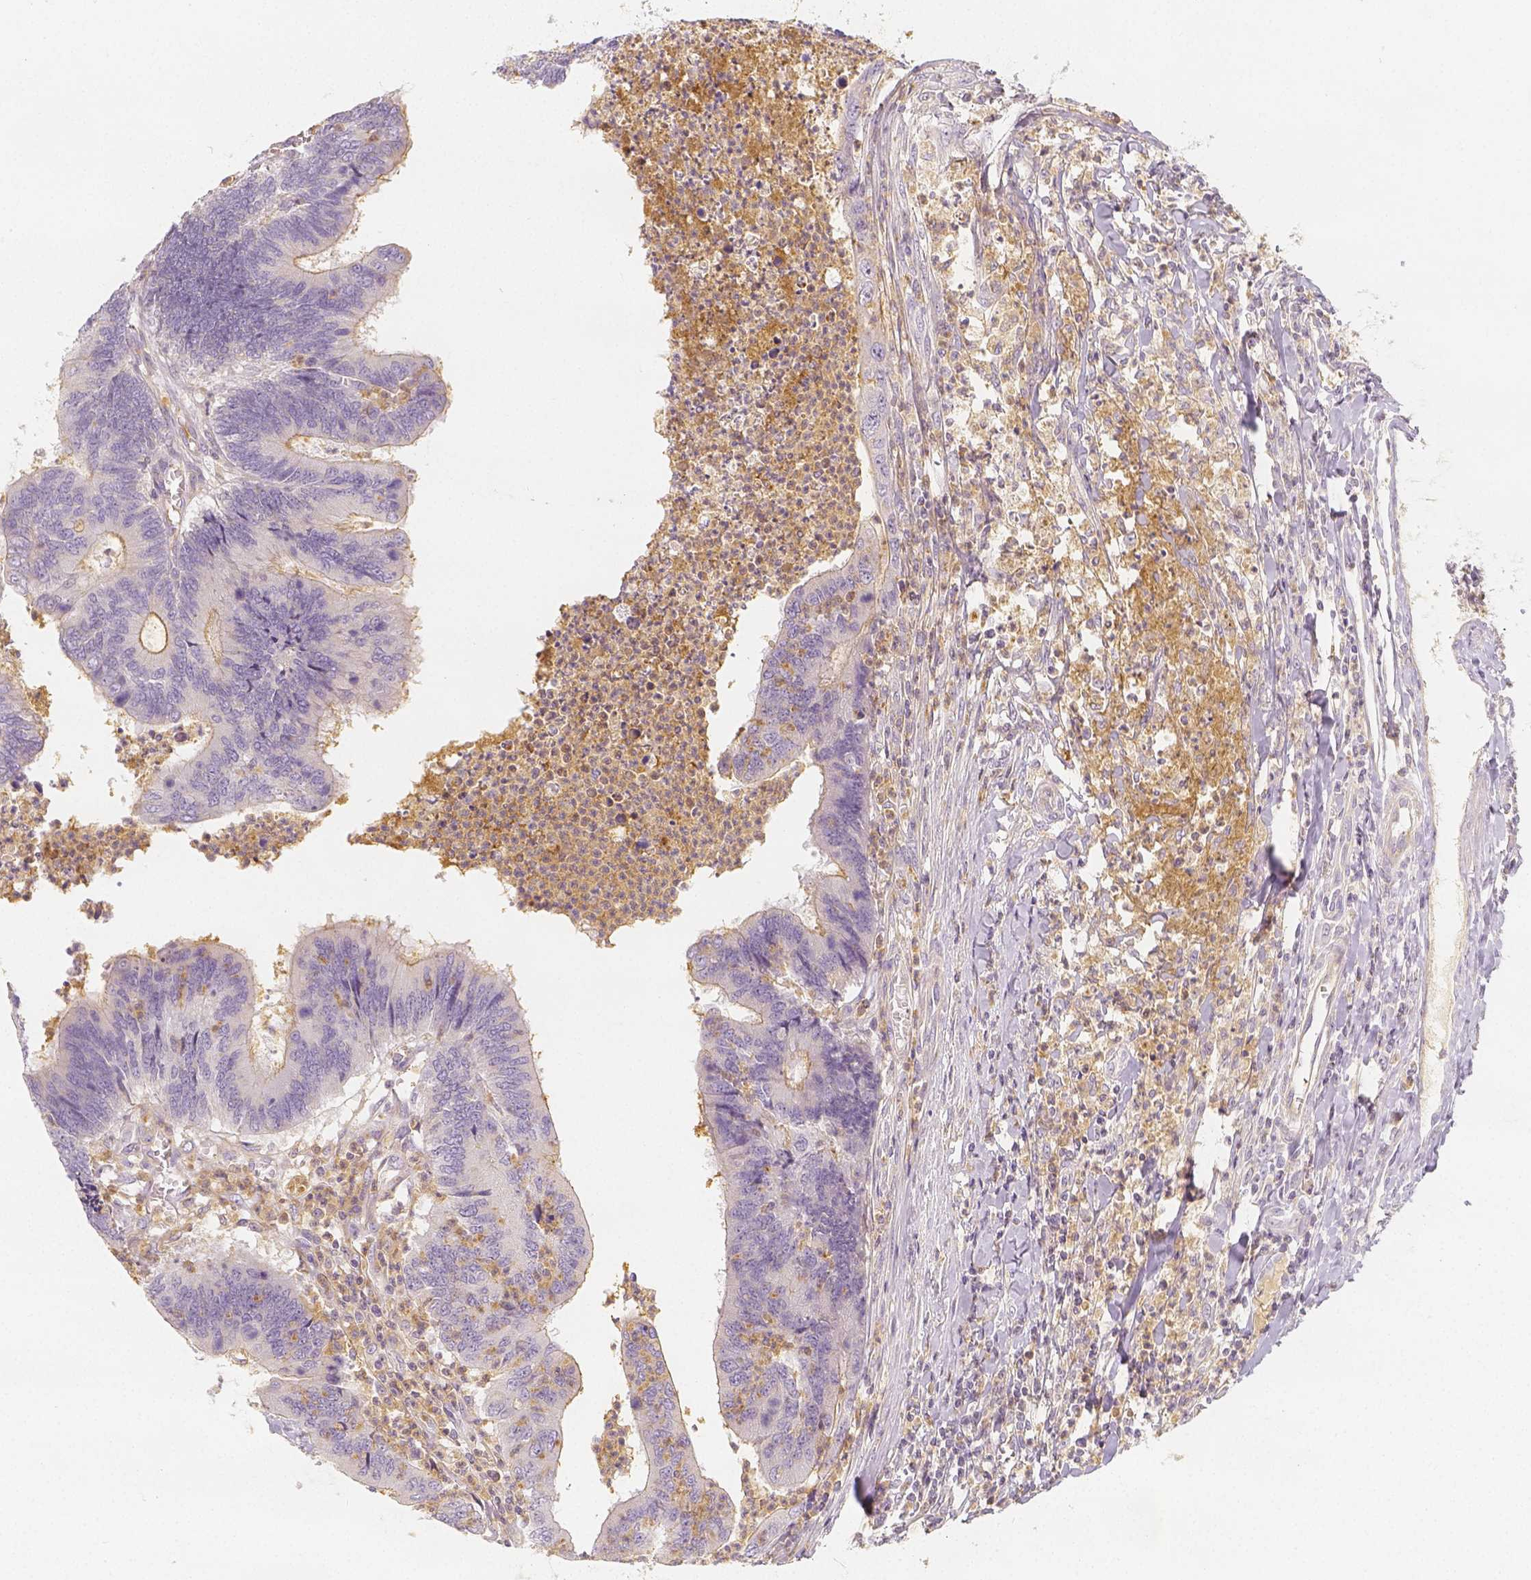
{"staining": {"intensity": "negative", "quantity": "none", "location": "none"}, "tissue": "colorectal cancer", "cell_type": "Tumor cells", "image_type": "cancer", "snomed": [{"axis": "morphology", "description": "Adenocarcinoma, NOS"}, {"axis": "topography", "description": "Colon"}], "caption": "This is an immunohistochemistry (IHC) micrograph of adenocarcinoma (colorectal). There is no staining in tumor cells.", "gene": "PTPRJ", "patient": {"sex": "female", "age": 67}}